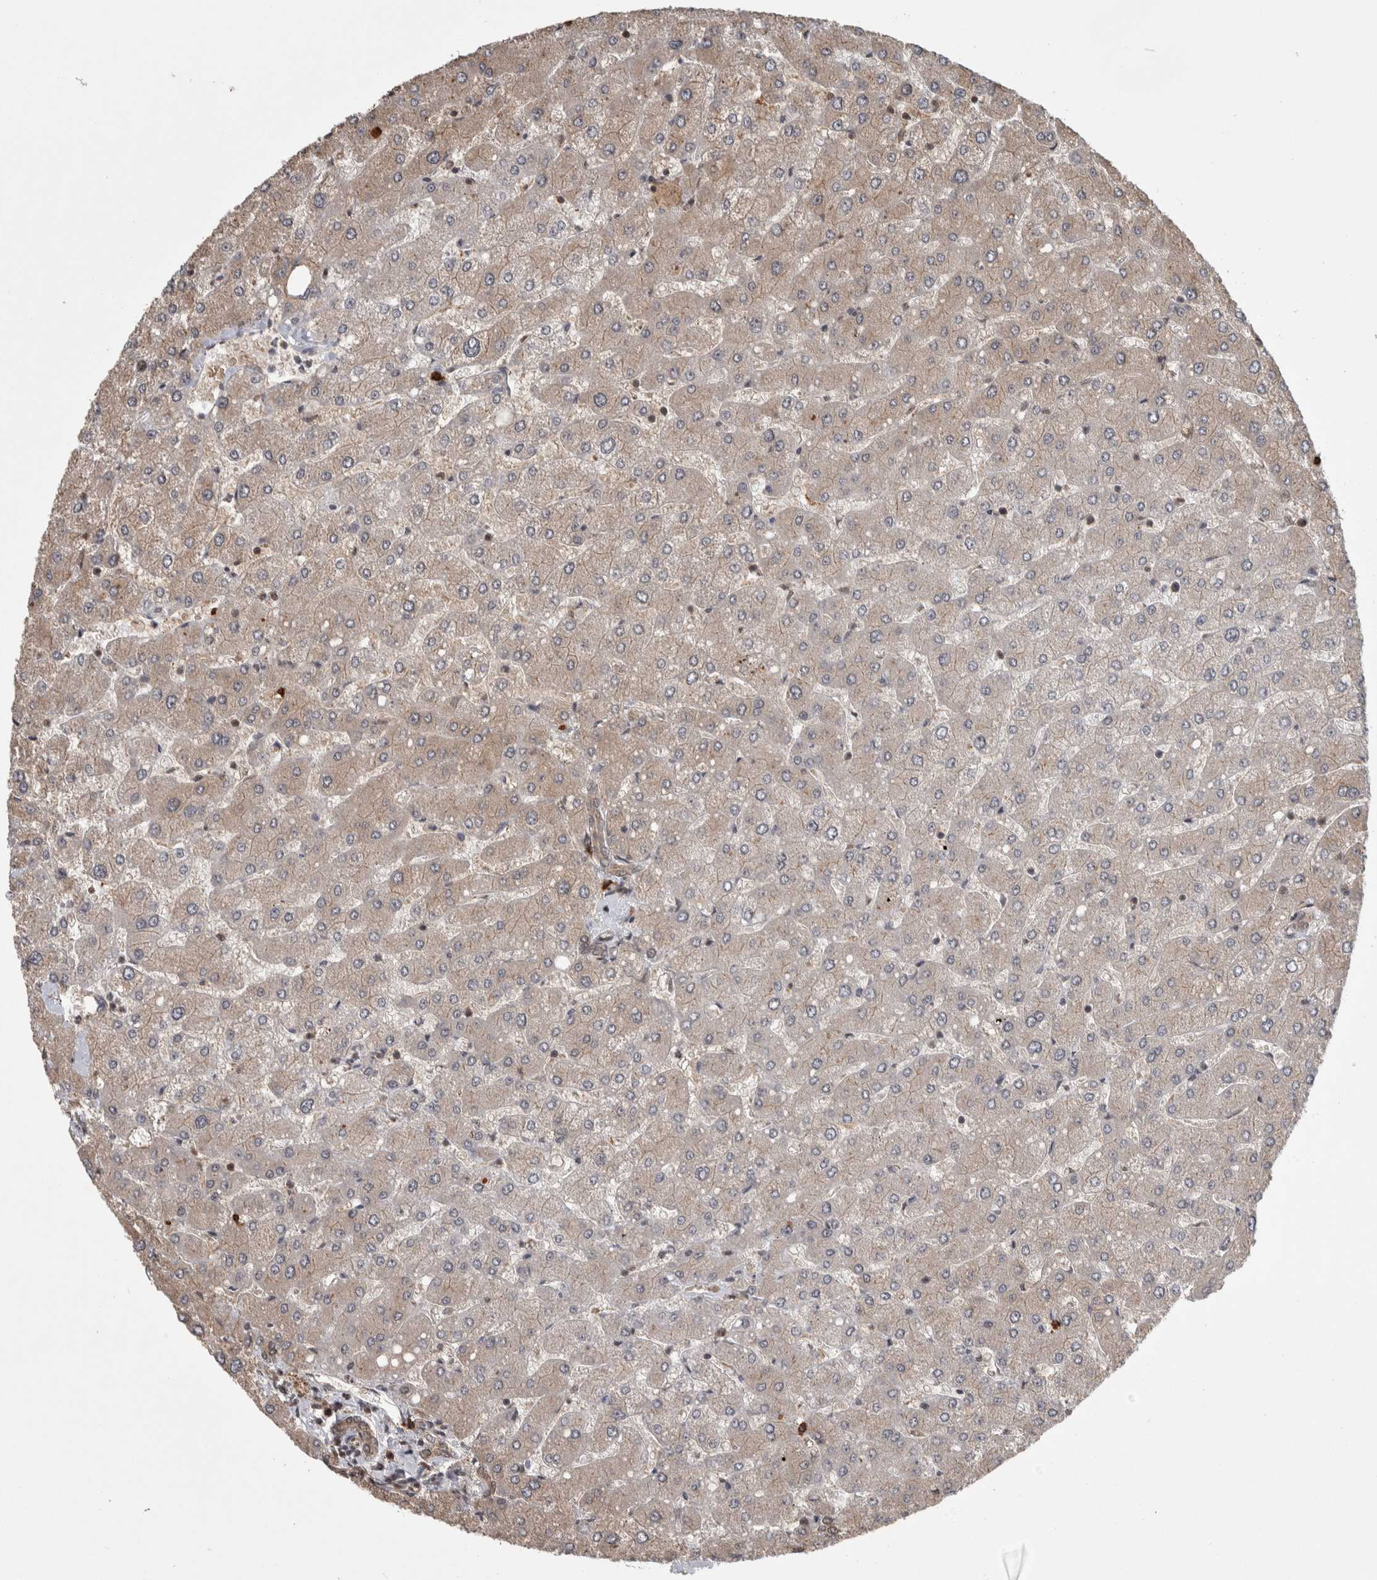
{"staining": {"intensity": "weak", "quantity": ">75%", "location": "cytoplasmic/membranous,nuclear"}, "tissue": "liver", "cell_type": "Cholangiocytes", "image_type": "normal", "snomed": [{"axis": "morphology", "description": "Normal tissue, NOS"}, {"axis": "topography", "description": "Liver"}], "caption": "Liver stained for a protein (brown) exhibits weak cytoplasmic/membranous,nuclear positive positivity in about >75% of cholangiocytes.", "gene": "ZNF592", "patient": {"sex": "male", "age": 55}}